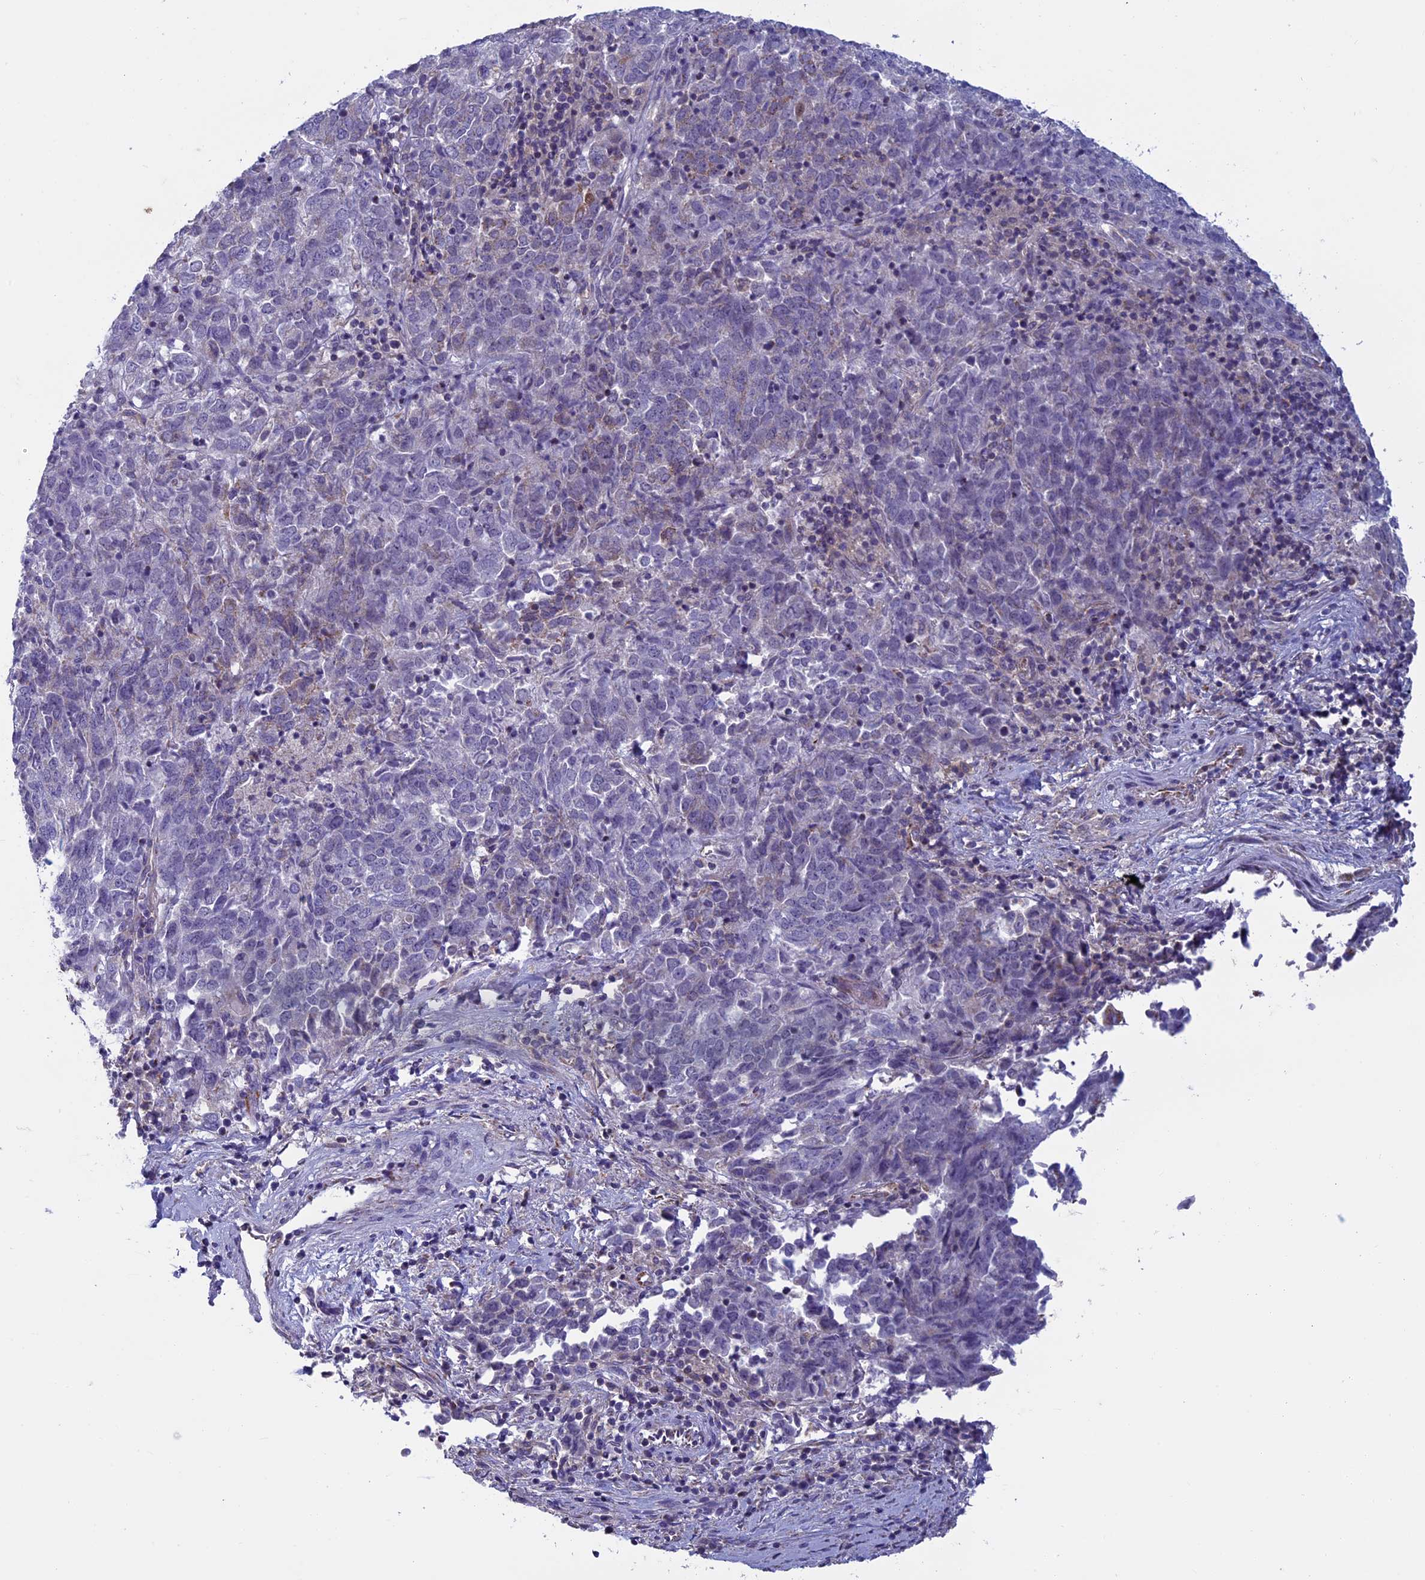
{"staining": {"intensity": "negative", "quantity": "none", "location": "none"}, "tissue": "endometrial cancer", "cell_type": "Tumor cells", "image_type": "cancer", "snomed": [{"axis": "morphology", "description": "Adenocarcinoma, NOS"}, {"axis": "topography", "description": "Endometrium"}], "caption": "Tumor cells show no significant expression in adenocarcinoma (endometrial).", "gene": "MFSD12", "patient": {"sex": "female", "age": 80}}